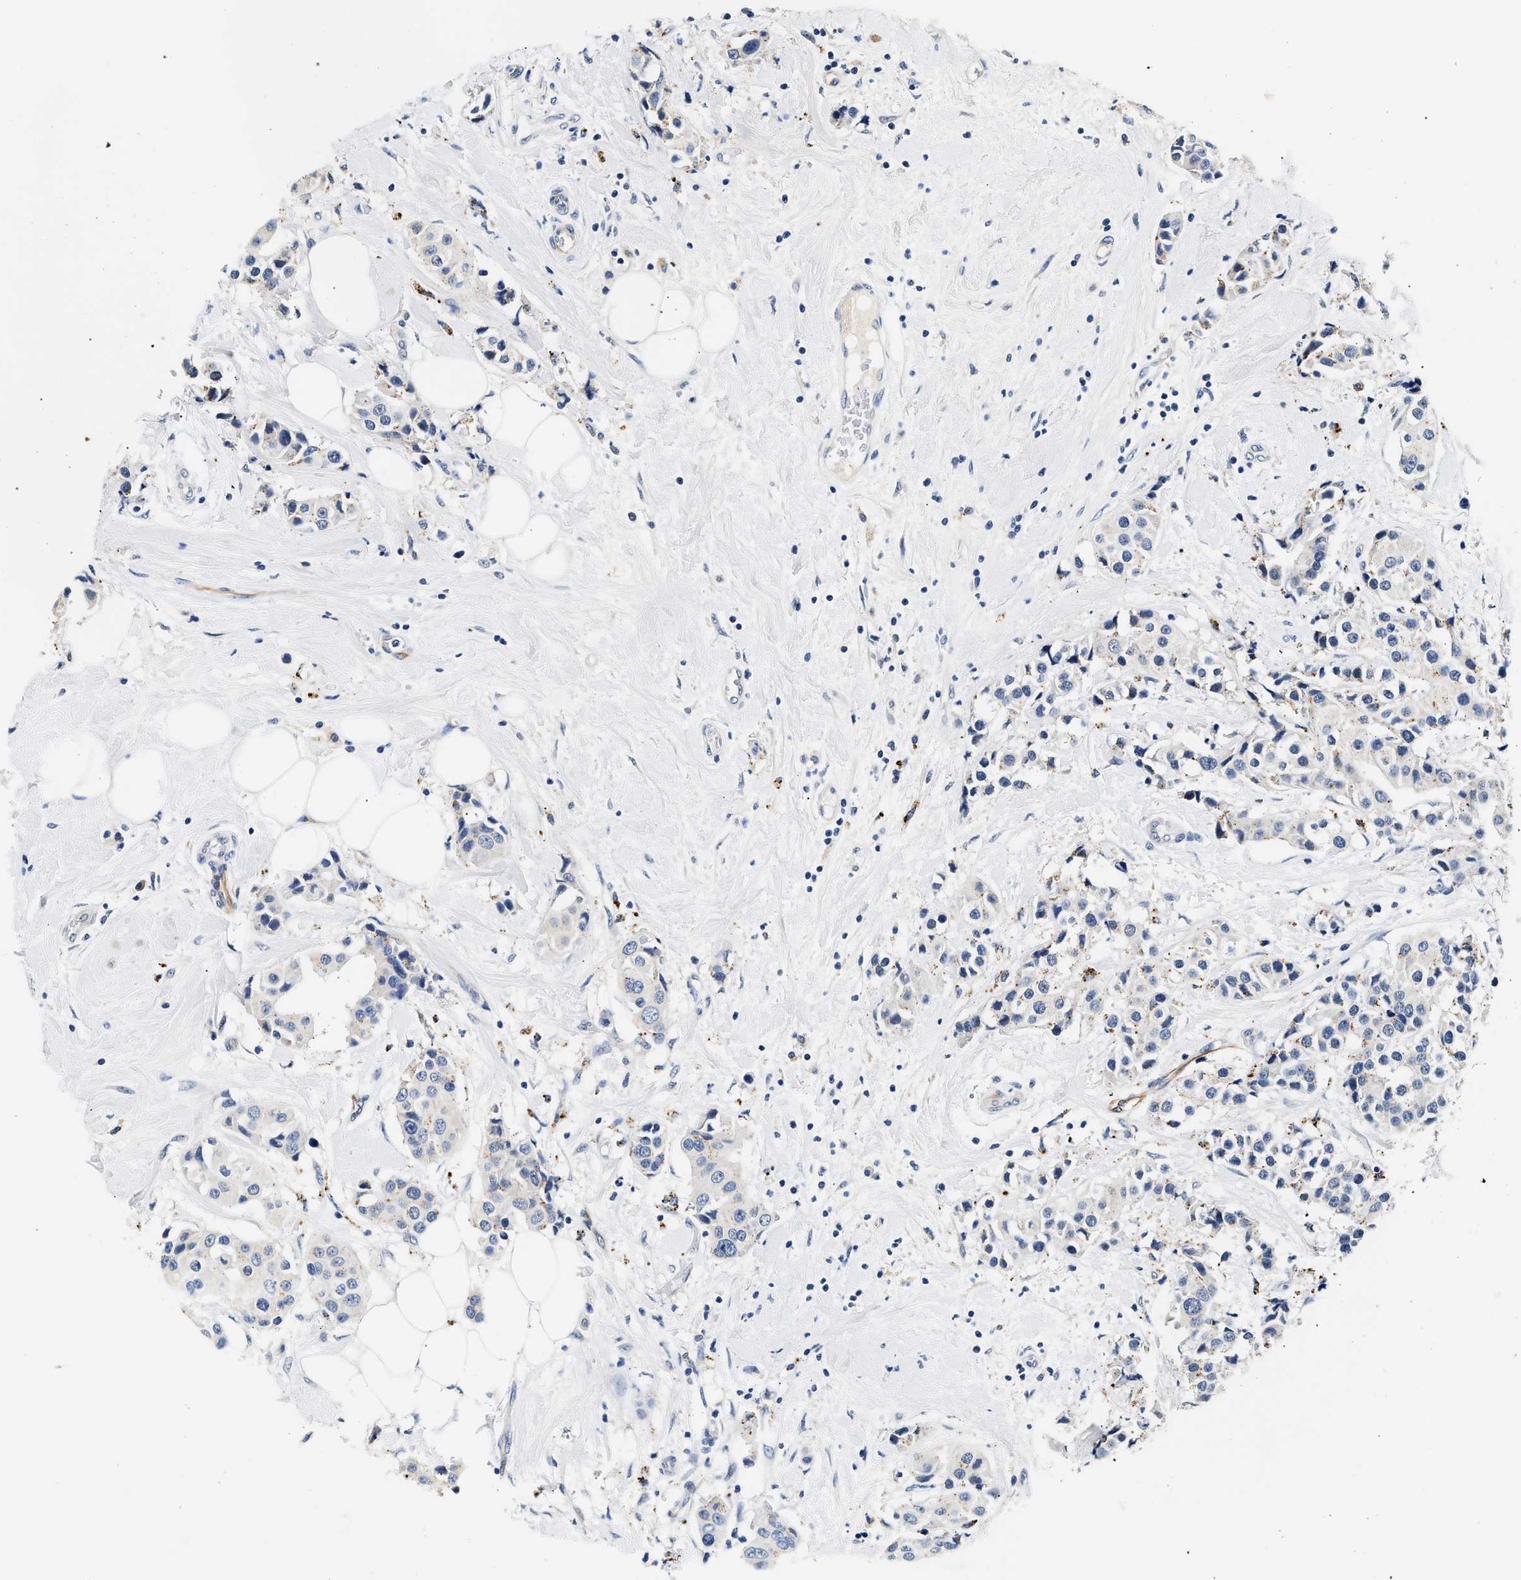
{"staining": {"intensity": "negative", "quantity": "none", "location": "none"}, "tissue": "breast cancer", "cell_type": "Tumor cells", "image_type": "cancer", "snomed": [{"axis": "morphology", "description": "Normal tissue, NOS"}, {"axis": "morphology", "description": "Duct carcinoma"}, {"axis": "topography", "description": "Breast"}], "caption": "A histopathology image of intraductal carcinoma (breast) stained for a protein reveals no brown staining in tumor cells. The staining was performed using DAB to visualize the protein expression in brown, while the nuclei were stained in blue with hematoxylin (Magnification: 20x).", "gene": "MED22", "patient": {"sex": "female", "age": 39}}